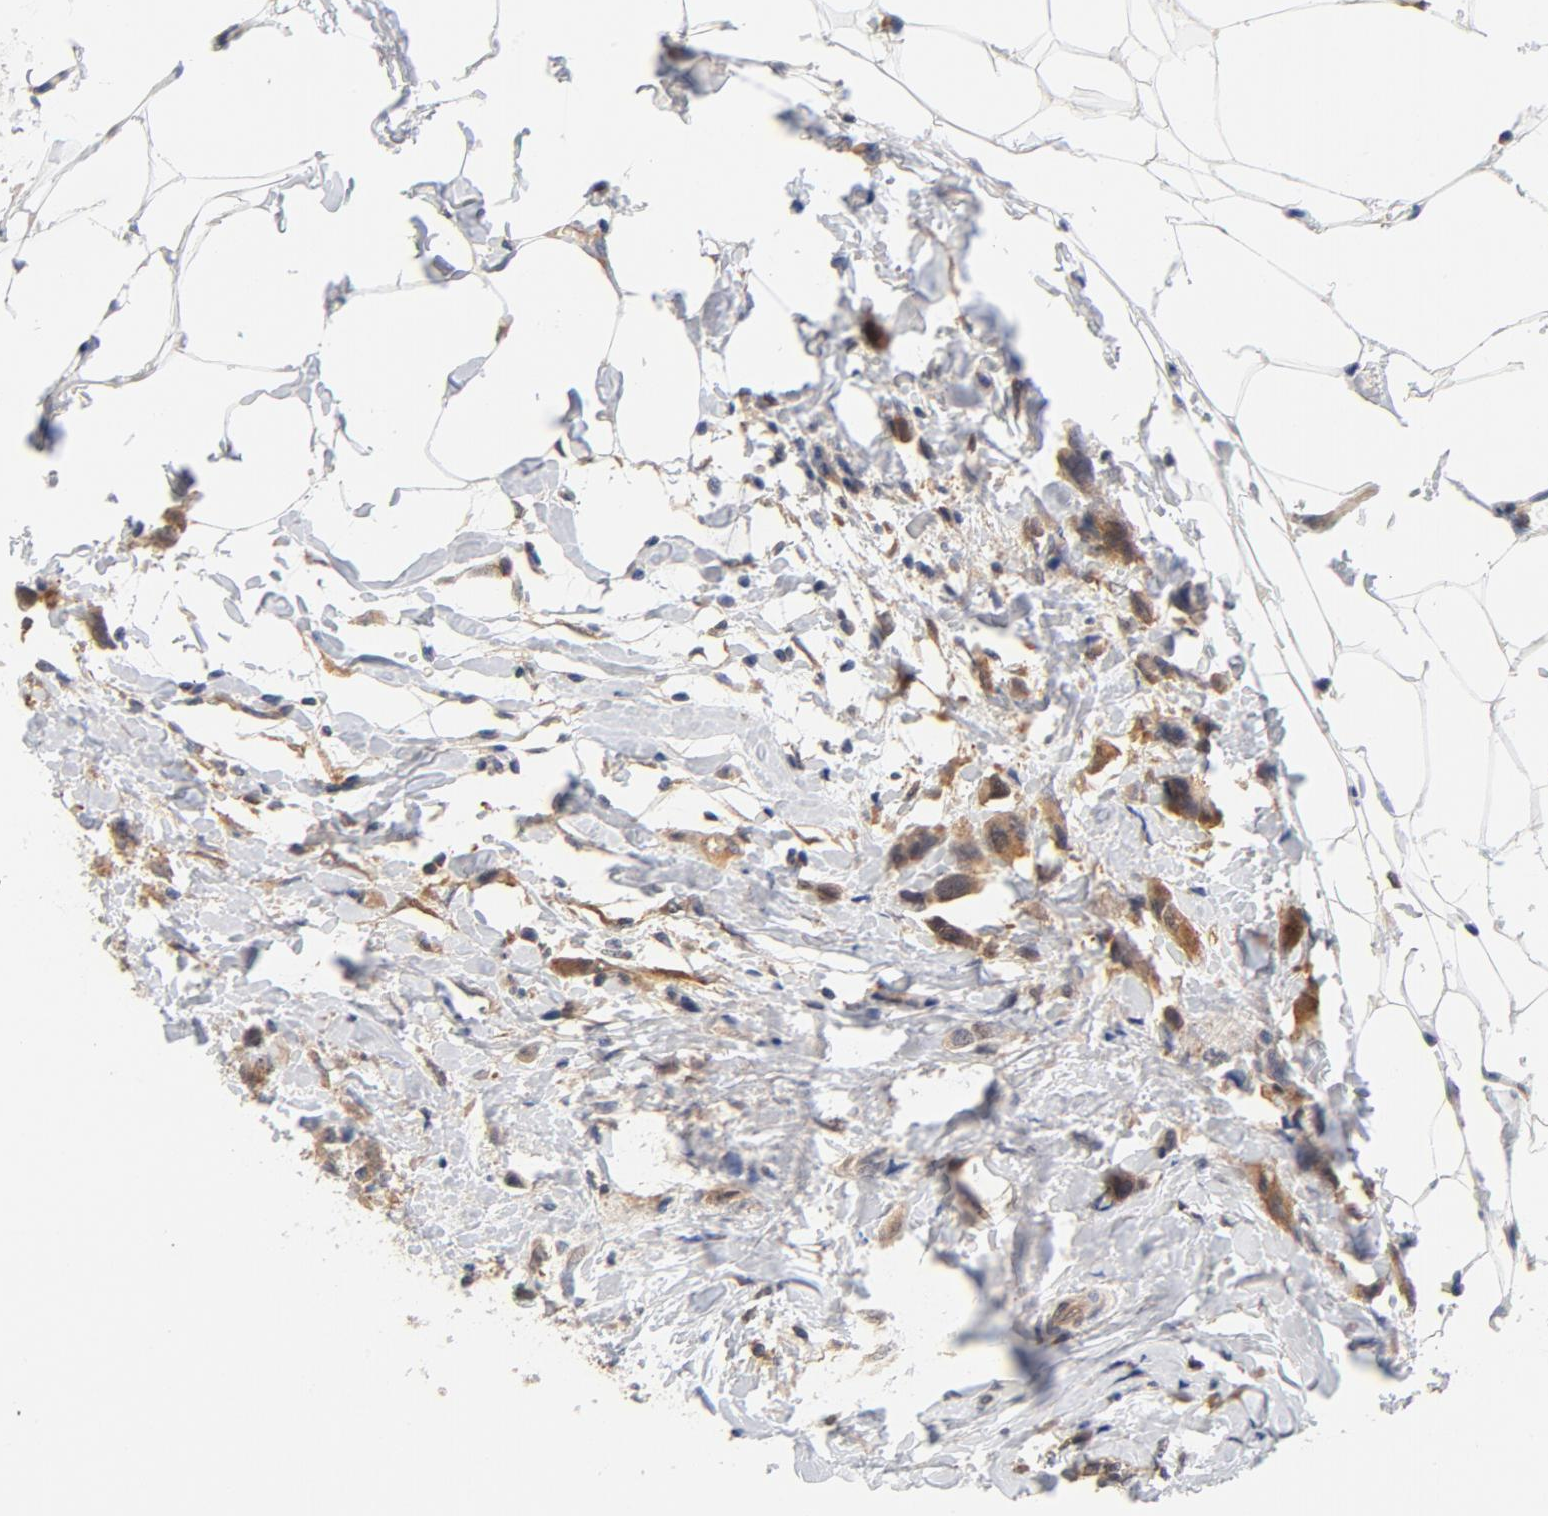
{"staining": {"intensity": "moderate", "quantity": ">75%", "location": "cytoplasmic/membranous"}, "tissue": "breast cancer", "cell_type": "Tumor cells", "image_type": "cancer", "snomed": [{"axis": "morphology", "description": "Normal tissue, NOS"}, {"axis": "morphology", "description": "Duct carcinoma"}, {"axis": "topography", "description": "Breast"}], "caption": "Moderate cytoplasmic/membranous staining for a protein is identified in about >75% of tumor cells of breast infiltrating ductal carcinoma using IHC.", "gene": "ASMTL", "patient": {"sex": "female", "age": 50}}